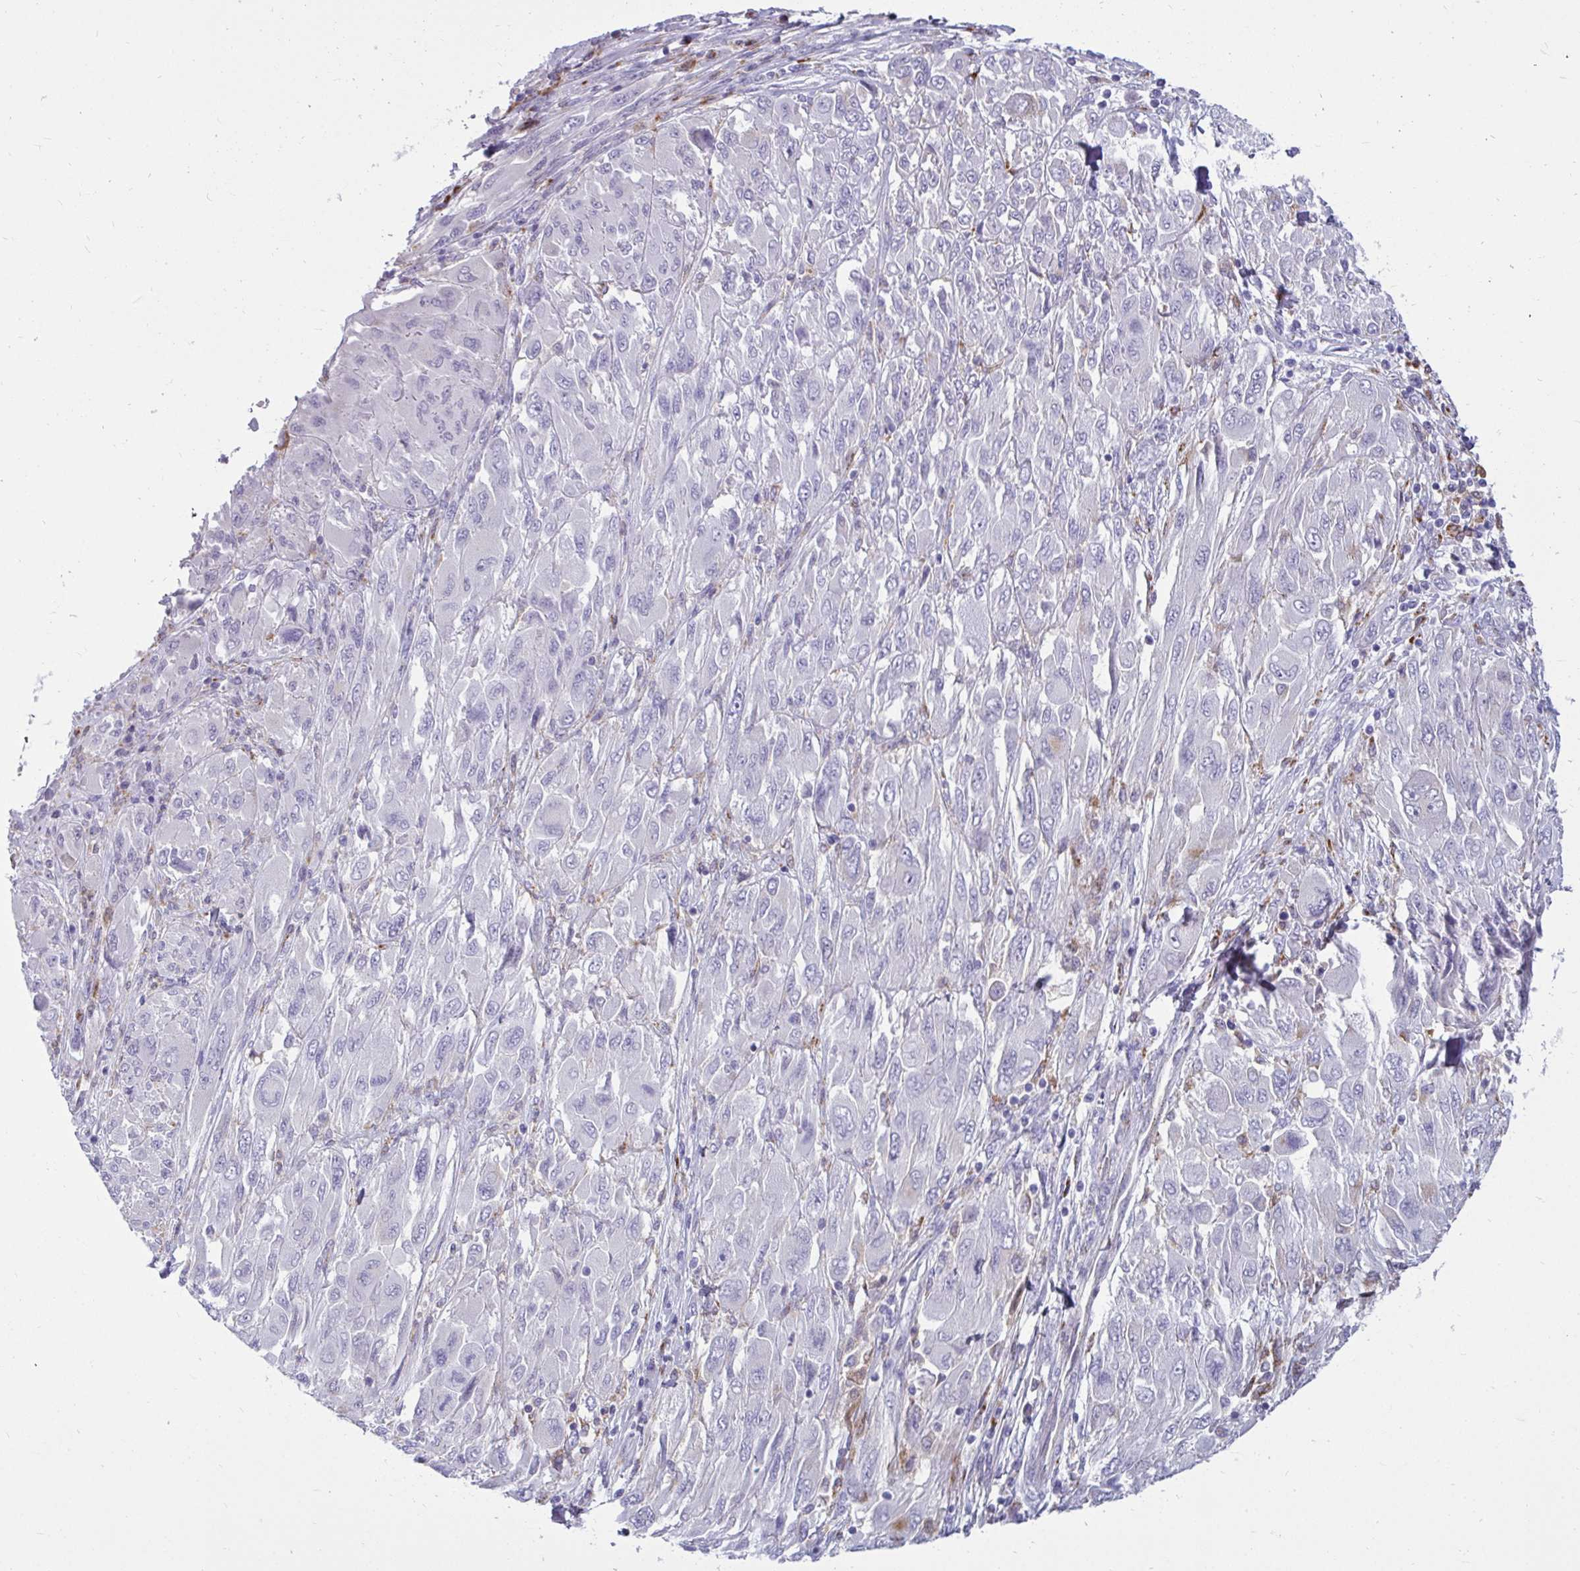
{"staining": {"intensity": "negative", "quantity": "none", "location": "none"}, "tissue": "melanoma", "cell_type": "Tumor cells", "image_type": "cancer", "snomed": [{"axis": "morphology", "description": "Malignant melanoma, NOS"}, {"axis": "topography", "description": "Skin"}], "caption": "Melanoma was stained to show a protein in brown. There is no significant expression in tumor cells.", "gene": "CTSZ", "patient": {"sex": "female", "age": 91}}